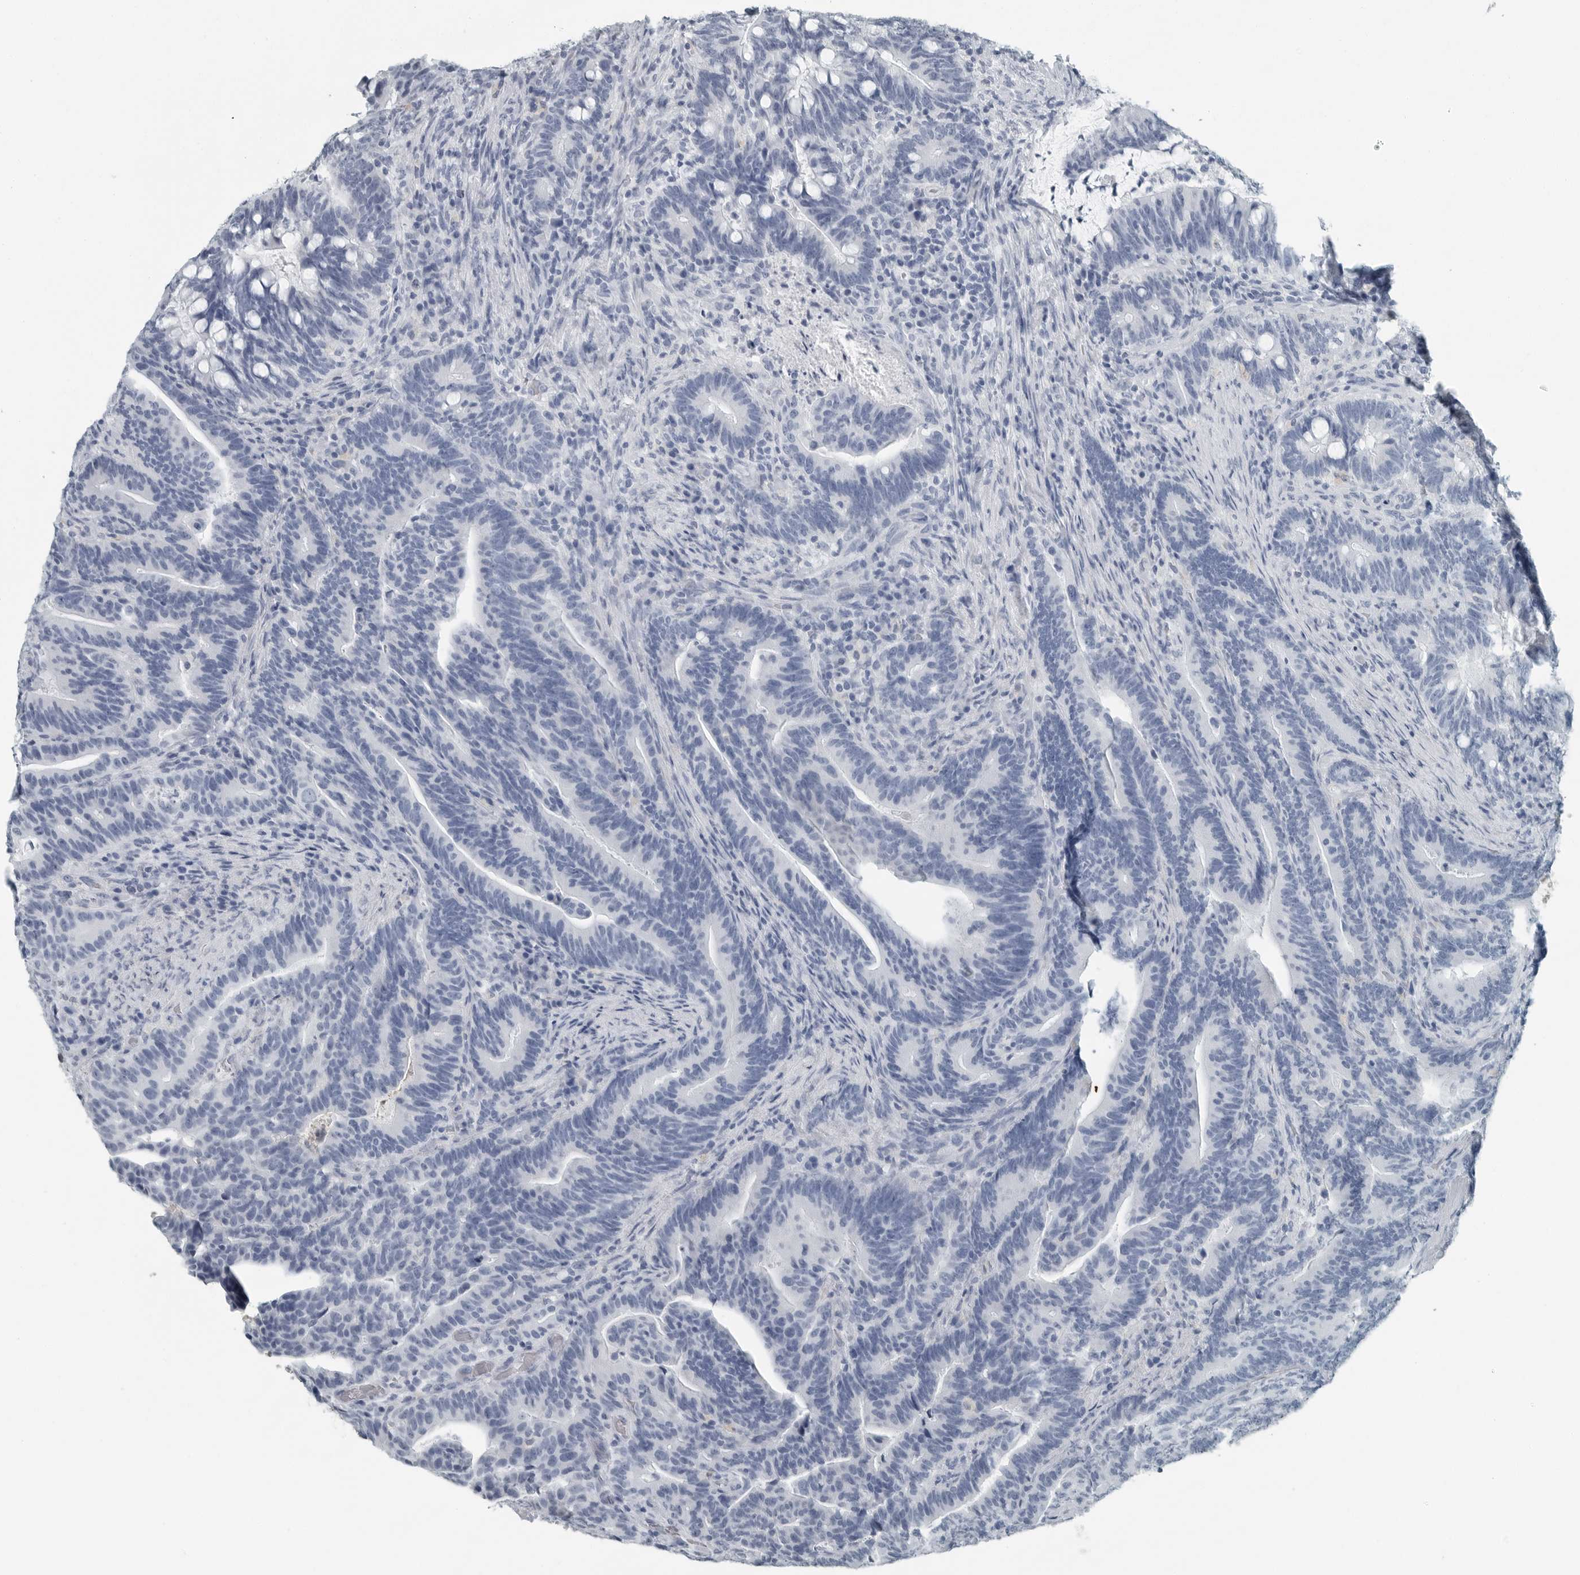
{"staining": {"intensity": "negative", "quantity": "none", "location": "none"}, "tissue": "colorectal cancer", "cell_type": "Tumor cells", "image_type": "cancer", "snomed": [{"axis": "morphology", "description": "Adenocarcinoma, NOS"}, {"axis": "topography", "description": "Colon"}], "caption": "This micrograph is of colorectal cancer (adenocarcinoma) stained with immunohistochemistry (IHC) to label a protein in brown with the nuclei are counter-stained blue. There is no staining in tumor cells.", "gene": "FABP6", "patient": {"sex": "female", "age": 66}}